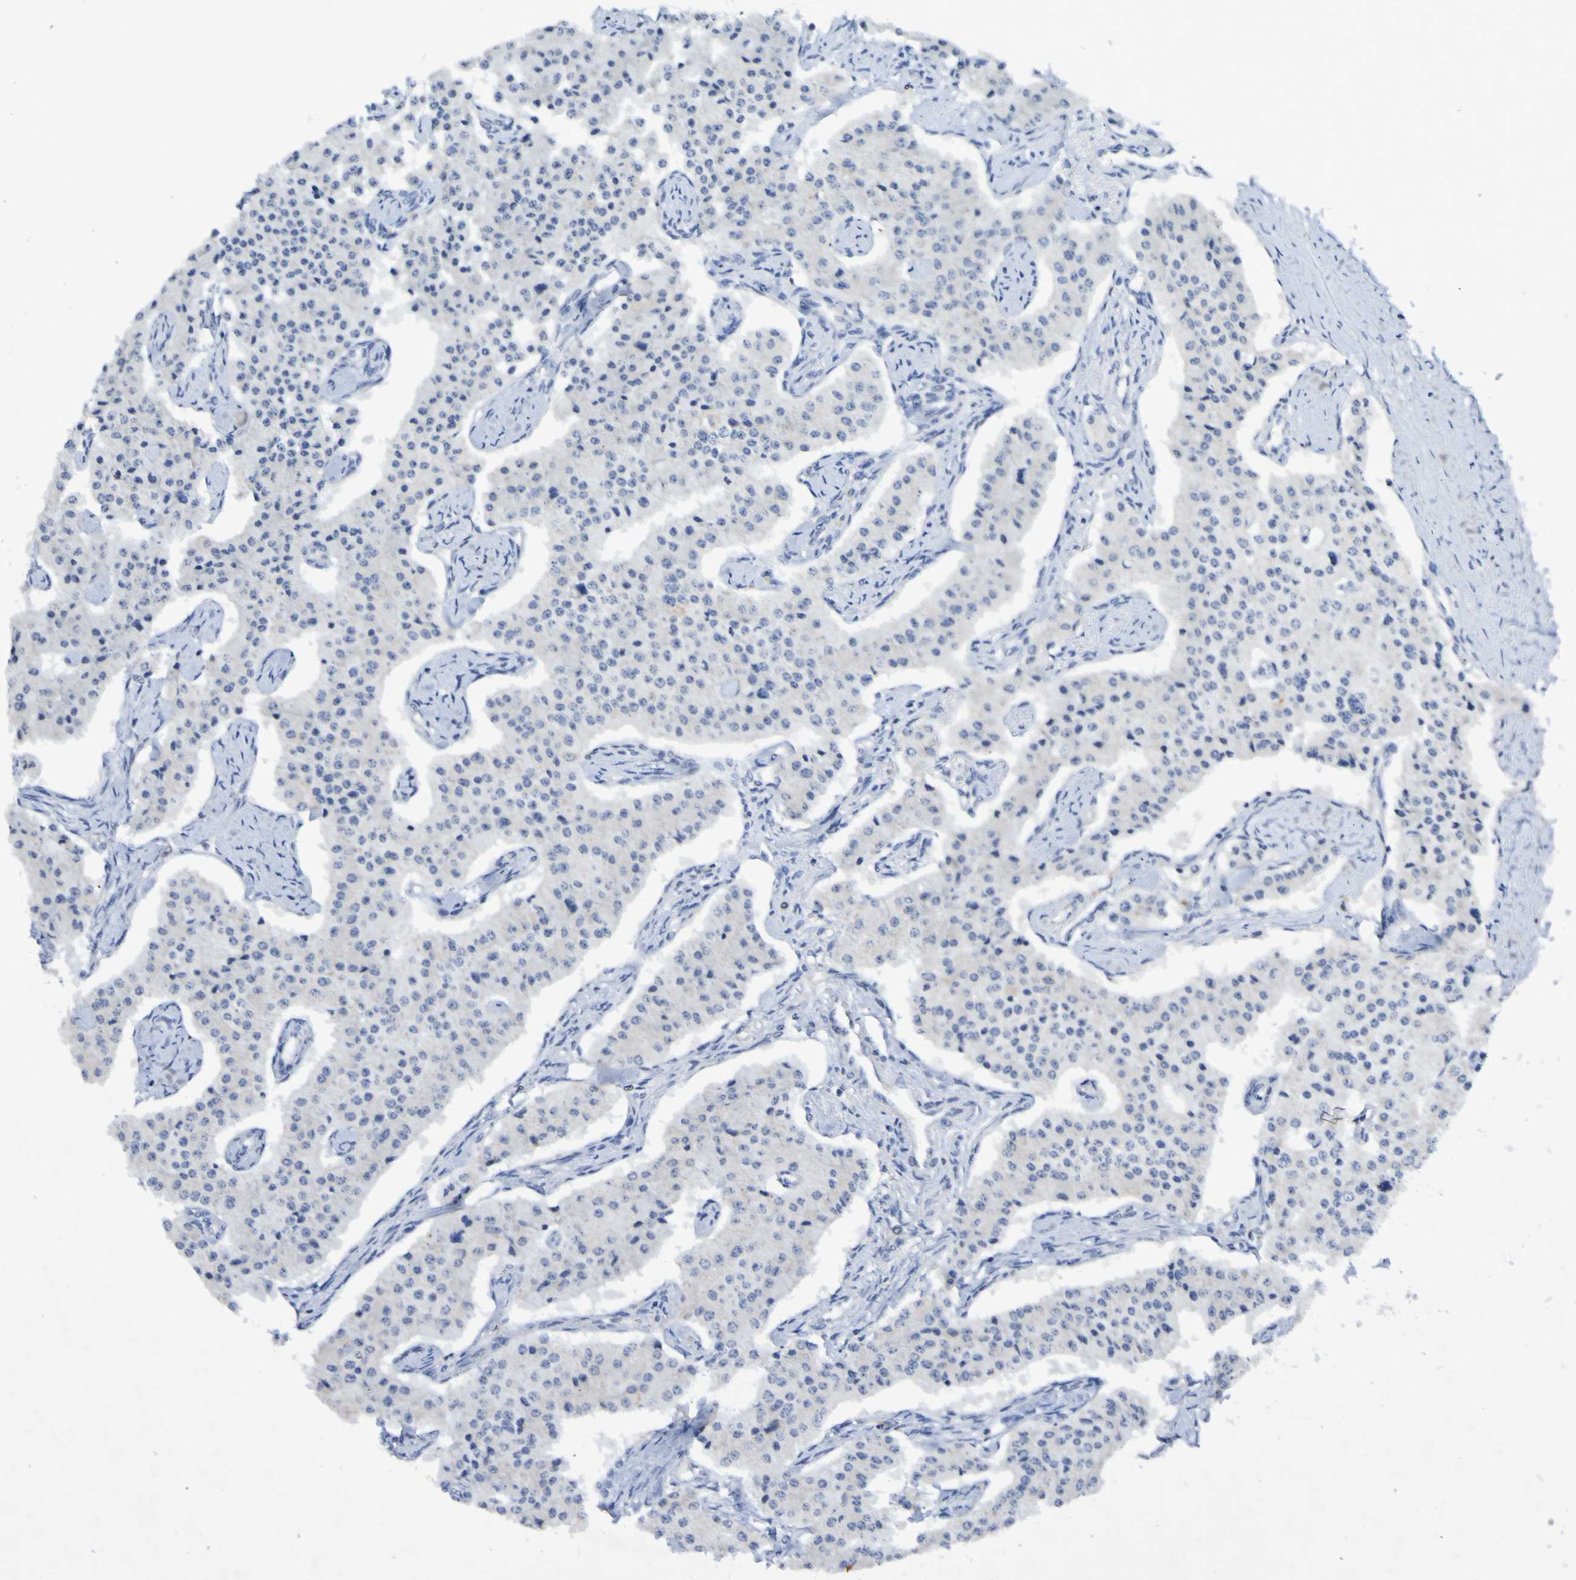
{"staining": {"intensity": "negative", "quantity": "none", "location": "none"}, "tissue": "carcinoid", "cell_type": "Tumor cells", "image_type": "cancer", "snomed": [{"axis": "morphology", "description": "Carcinoid, malignant, NOS"}, {"axis": "topography", "description": "Colon"}], "caption": "DAB (3,3'-diaminobenzidine) immunohistochemical staining of carcinoid (malignant) displays no significant expression in tumor cells. (DAB (3,3'-diaminobenzidine) immunohistochemistry (IHC) with hematoxylin counter stain).", "gene": "PTP4A2", "patient": {"sex": "female", "age": 52}}